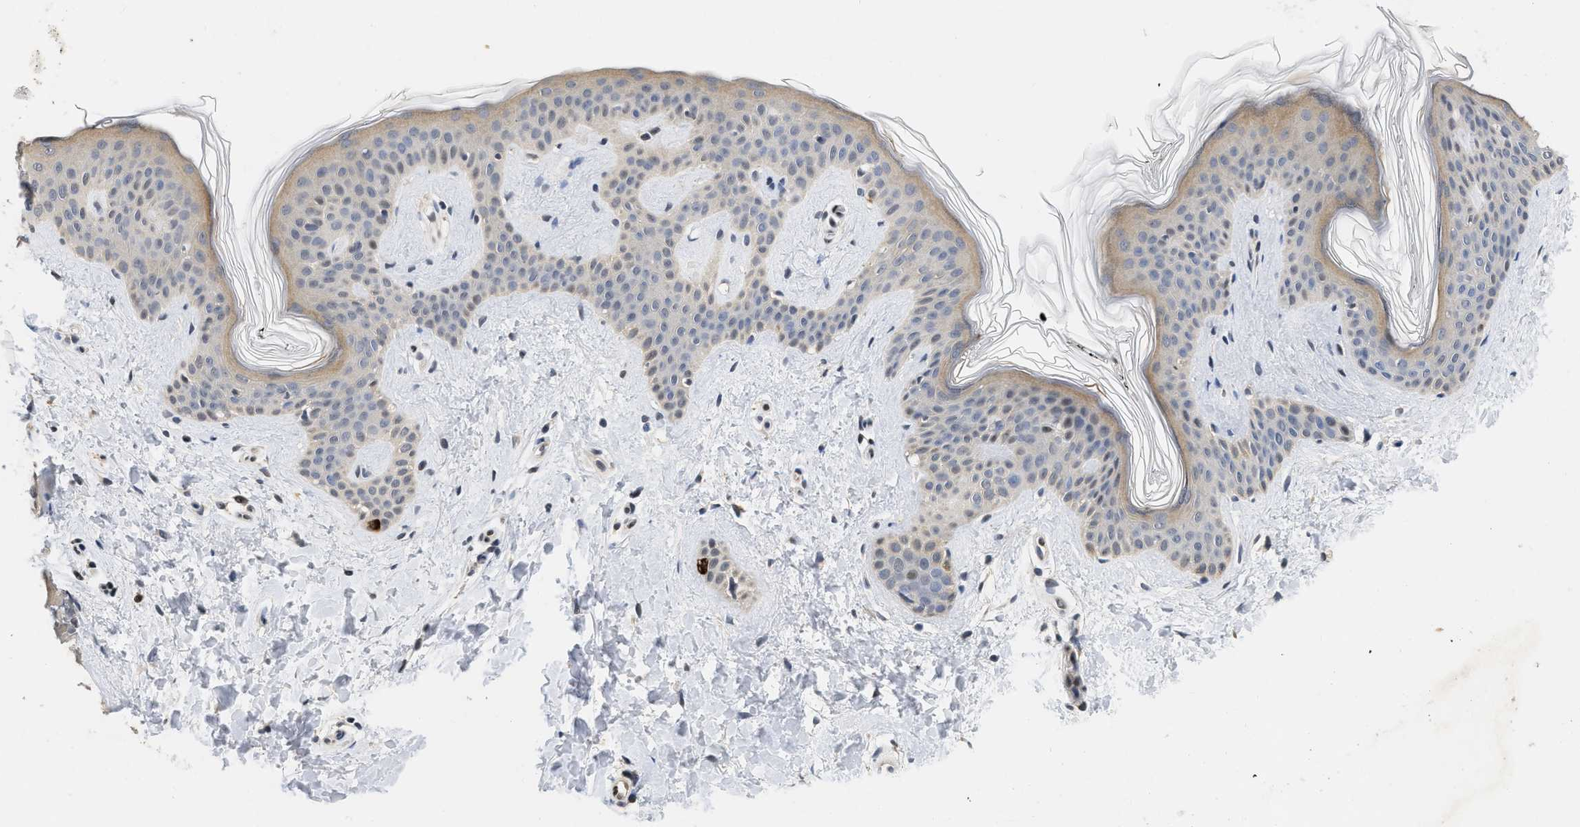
{"staining": {"intensity": "negative", "quantity": "none", "location": "none"}, "tissue": "skin", "cell_type": "Fibroblasts", "image_type": "normal", "snomed": [{"axis": "morphology", "description": "Normal tissue, NOS"}, {"axis": "topography", "description": "Skin"}], "caption": "The immunohistochemistry image has no significant positivity in fibroblasts of skin. (Stains: DAB (3,3'-diaminobenzidine) IHC with hematoxylin counter stain, Microscopy: brightfield microscopy at high magnification).", "gene": "VIP", "patient": {"sex": "female", "age": 17}}